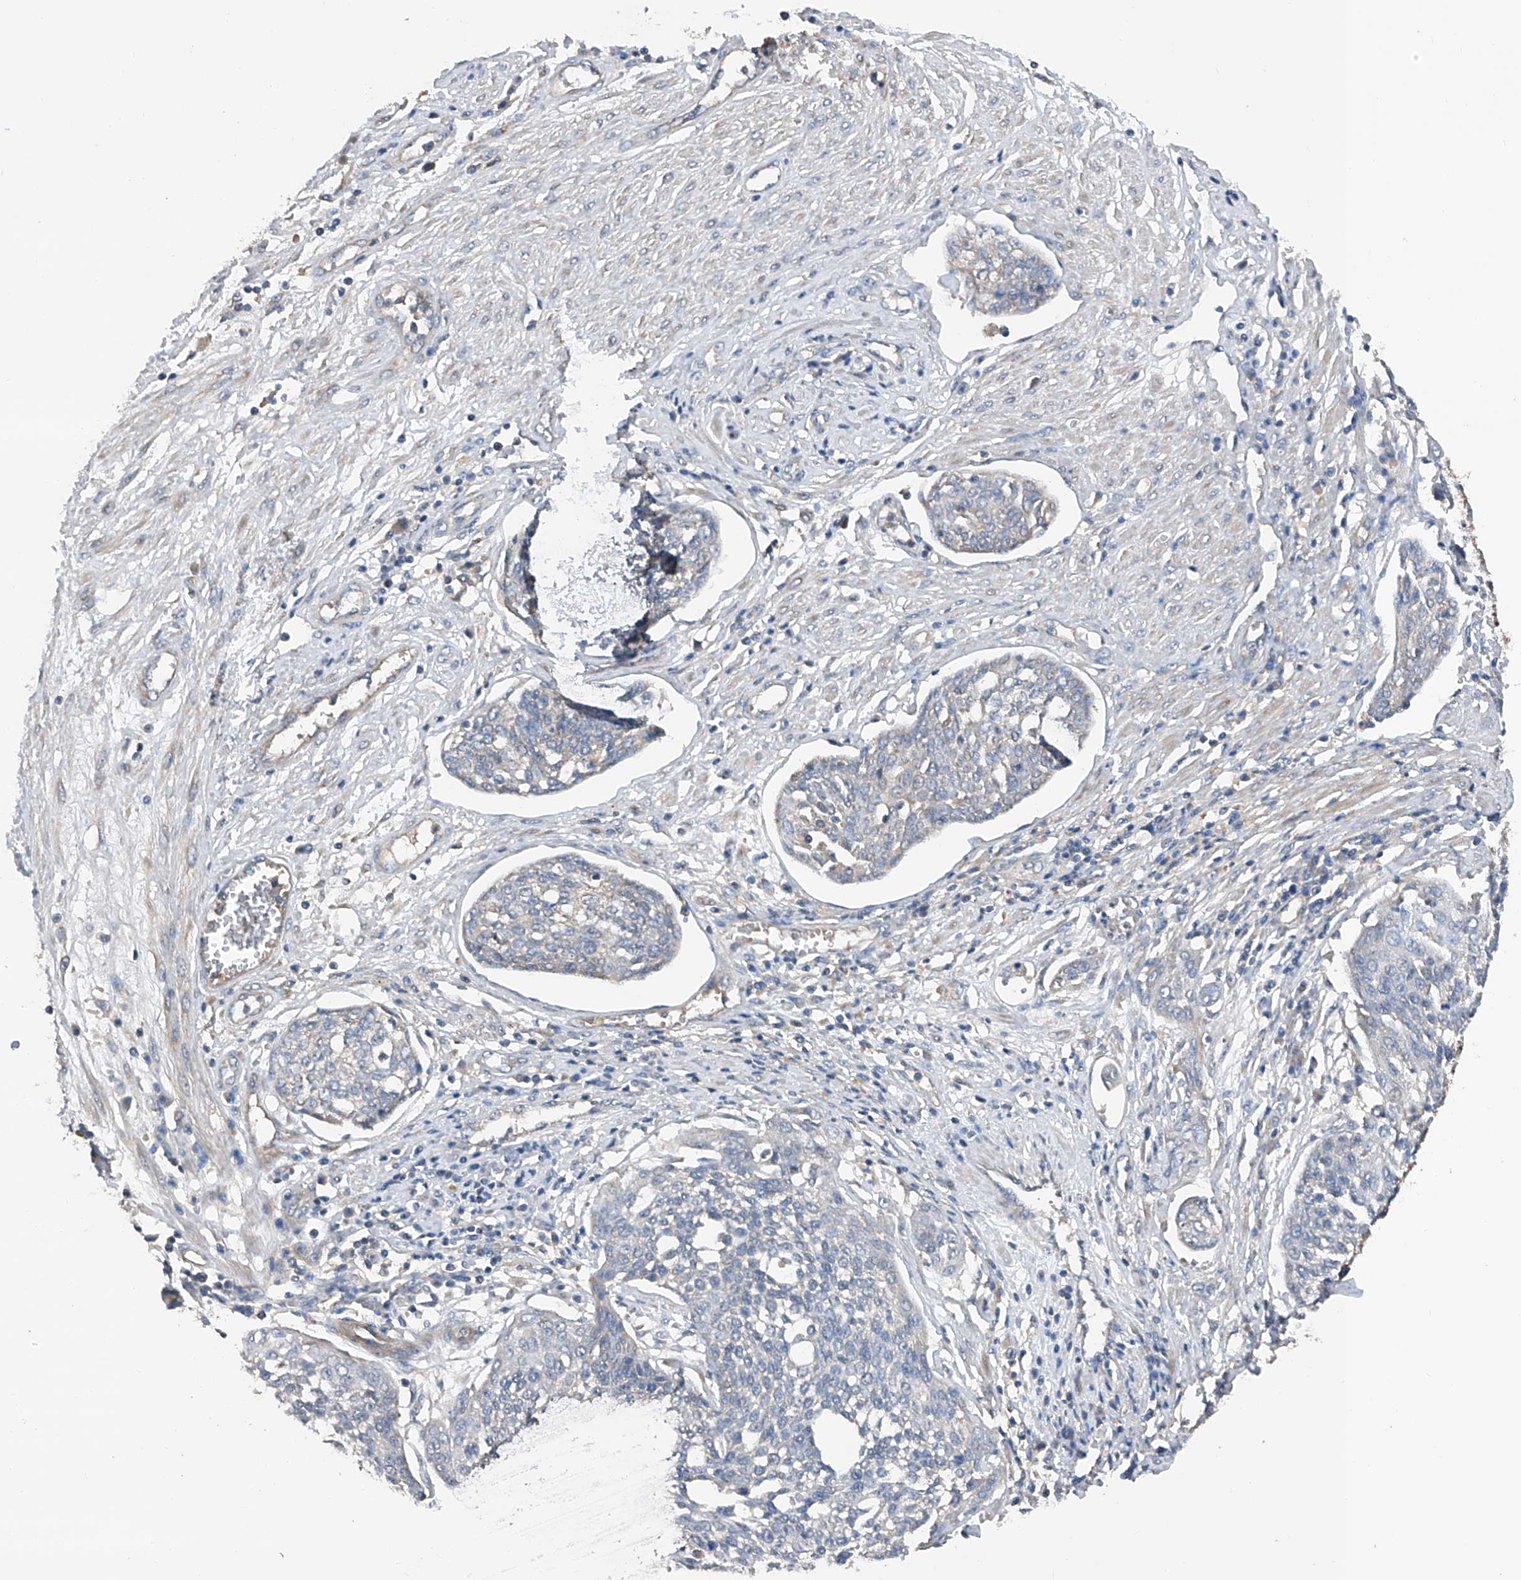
{"staining": {"intensity": "negative", "quantity": "none", "location": "none"}, "tissue": "cervical cancer", "cell_type": "Tumor cells", "image_type": "cancer", "snomed": [{"axis": "morphology", "description": "Squamous cell carcinoma, NOS"}, {"axis": "topography", "description": "Cervix"}], "caption": "A photomicrograph of cervical cancer stained for a protein shows no brown staining in tumor cells.", "gene": "PTK2", "patient": {"sex": "female", "age": 34}}